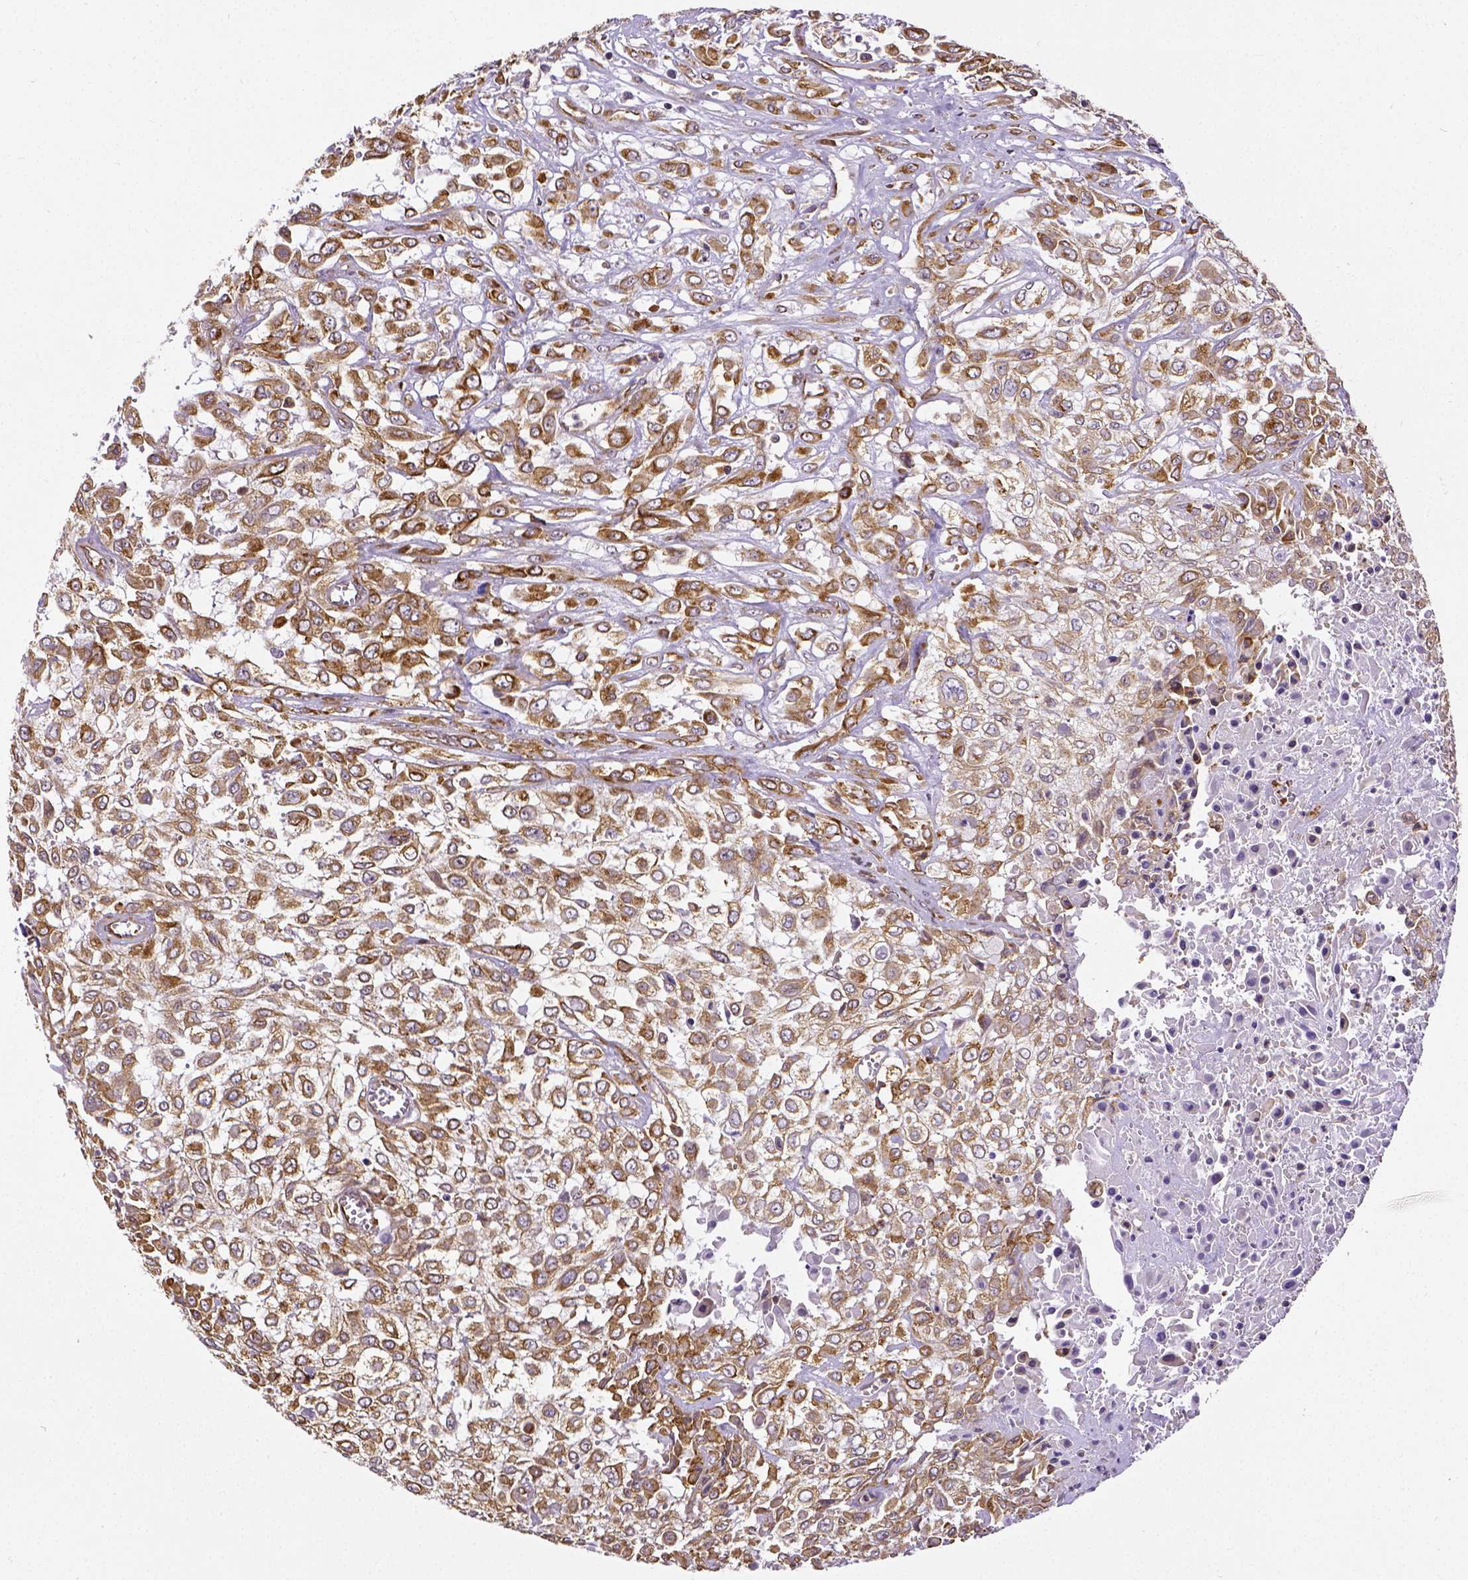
{"staining": {"intensity": "moderate", "quantity": ">75%", "location": "cytoplasmic/membranous"}, "tissue": "urothelial cancer", "cell_type": "Tumor cells", "image_type": "cancer", "snomed": [{"axis": "morphology", "description": "Urothelial carcinoma, High grade"}, {"axis": "topography", "description": "Urinary bladder"}], "caption": "Human urothelial cancer stained for a protein (brown) demonstrates moderate cytoplasmic/membranous positive staining in about >75% of tumor cells.", "gene": "MTDH", "patient": {"sex": "male", "age": 57}}